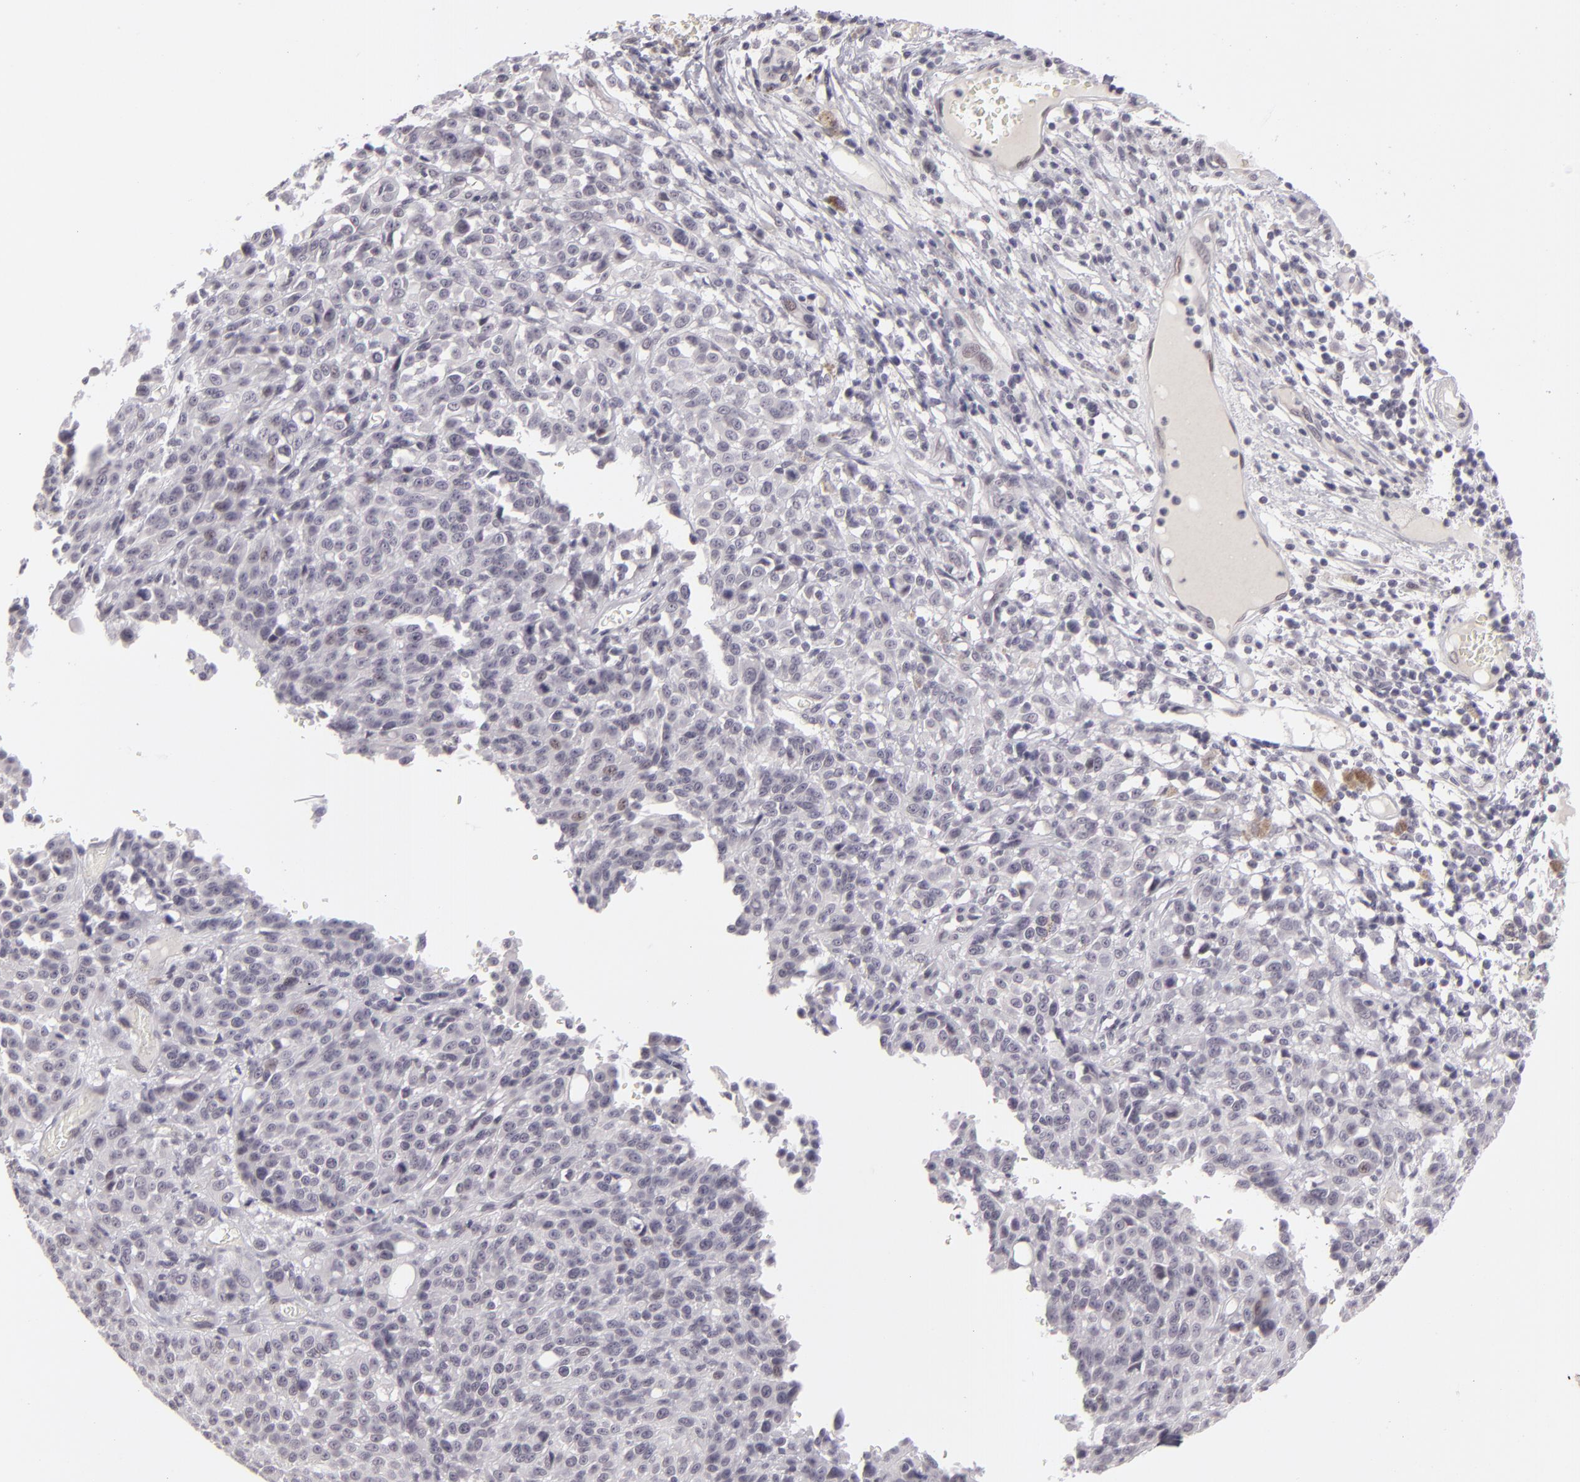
{"staining": {"intensity": "negative", "quantity": "none", "location": "none"}, "tissue": "melanoma", "cell_type": "Tumor cells", "image_type": "cancer", "snomed": [{"axis": "morphology", "description": "Malignant melanoma, NOS"}, {"axis": "topography", "description": "Skin"}], "caption": "IHC histopathology image of neoplastic tissue: malignant melanoma stained with DAB (3,3'-diaminobenzidine) exhibits no significant protein staining in tumor cells. (Stains: DAB (3,3'-diaminobenzidine) IHC with hematoxylin counter stain, Microscopy: brightfield microscopy at high magnification).", "gene": "ZNF205", "patient": {"sex": "female", "age": 49}}